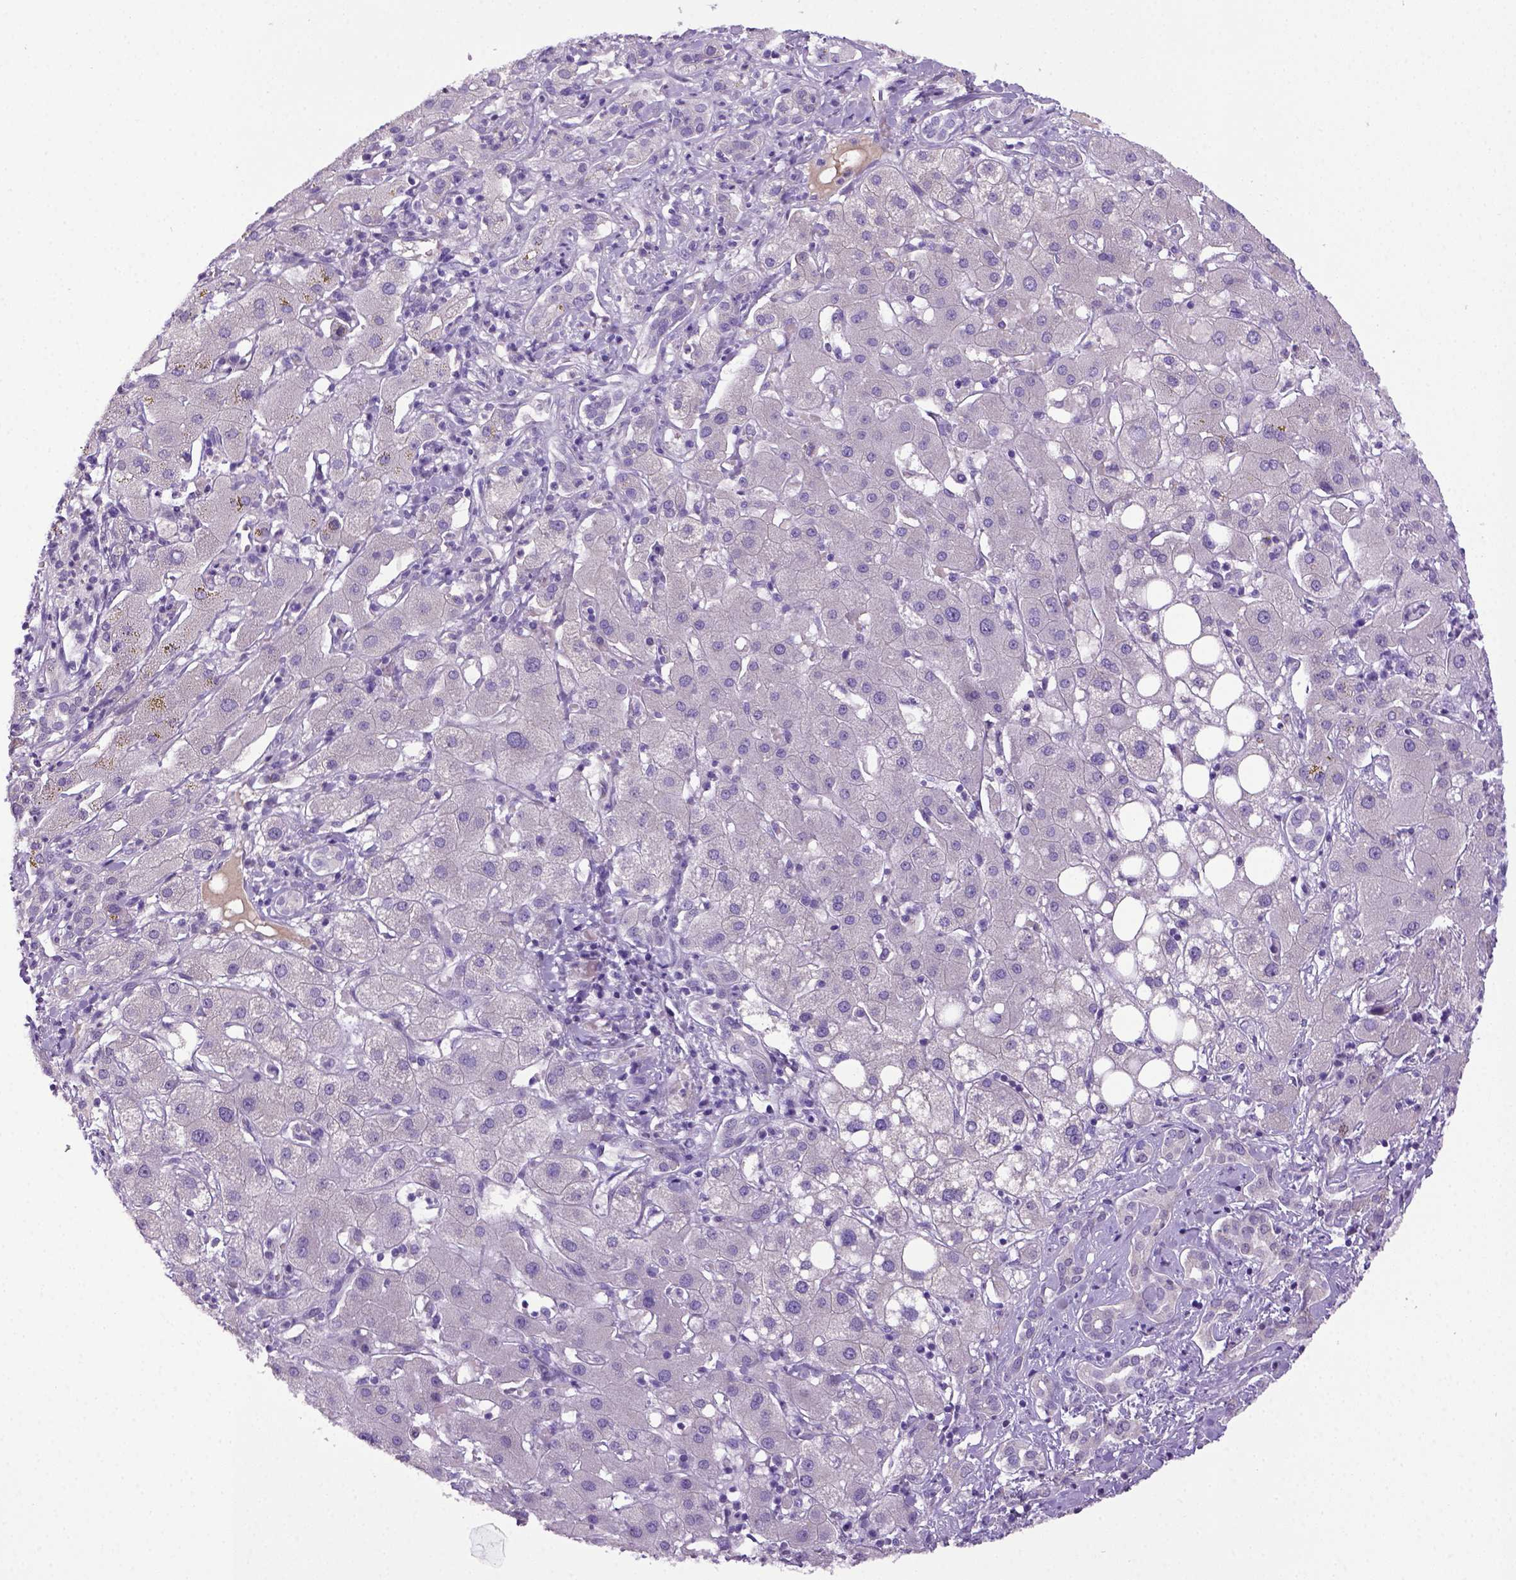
{"staining": {"intensity": "negative", "quantity": "none", "location": "none"}, "tissue": "liver cancer", "cell_type": "Tumor cells", "image_type": "cancer", "snomed": [{"axis": "morphology", "description": "Carcinoma, Hepatocellular, NOS"}, {"axis": "topography", "description": "Liver"}], "caption": "An immunohistochemistry (IHC) image of liver cancer (hepatocellular carcinoma) is shown. There is no staining in tumor cells of liver cancer (hepatocellular carcinoma).", "gene": "ITIH4", "patient": {"sex": "male", "age": 65}}